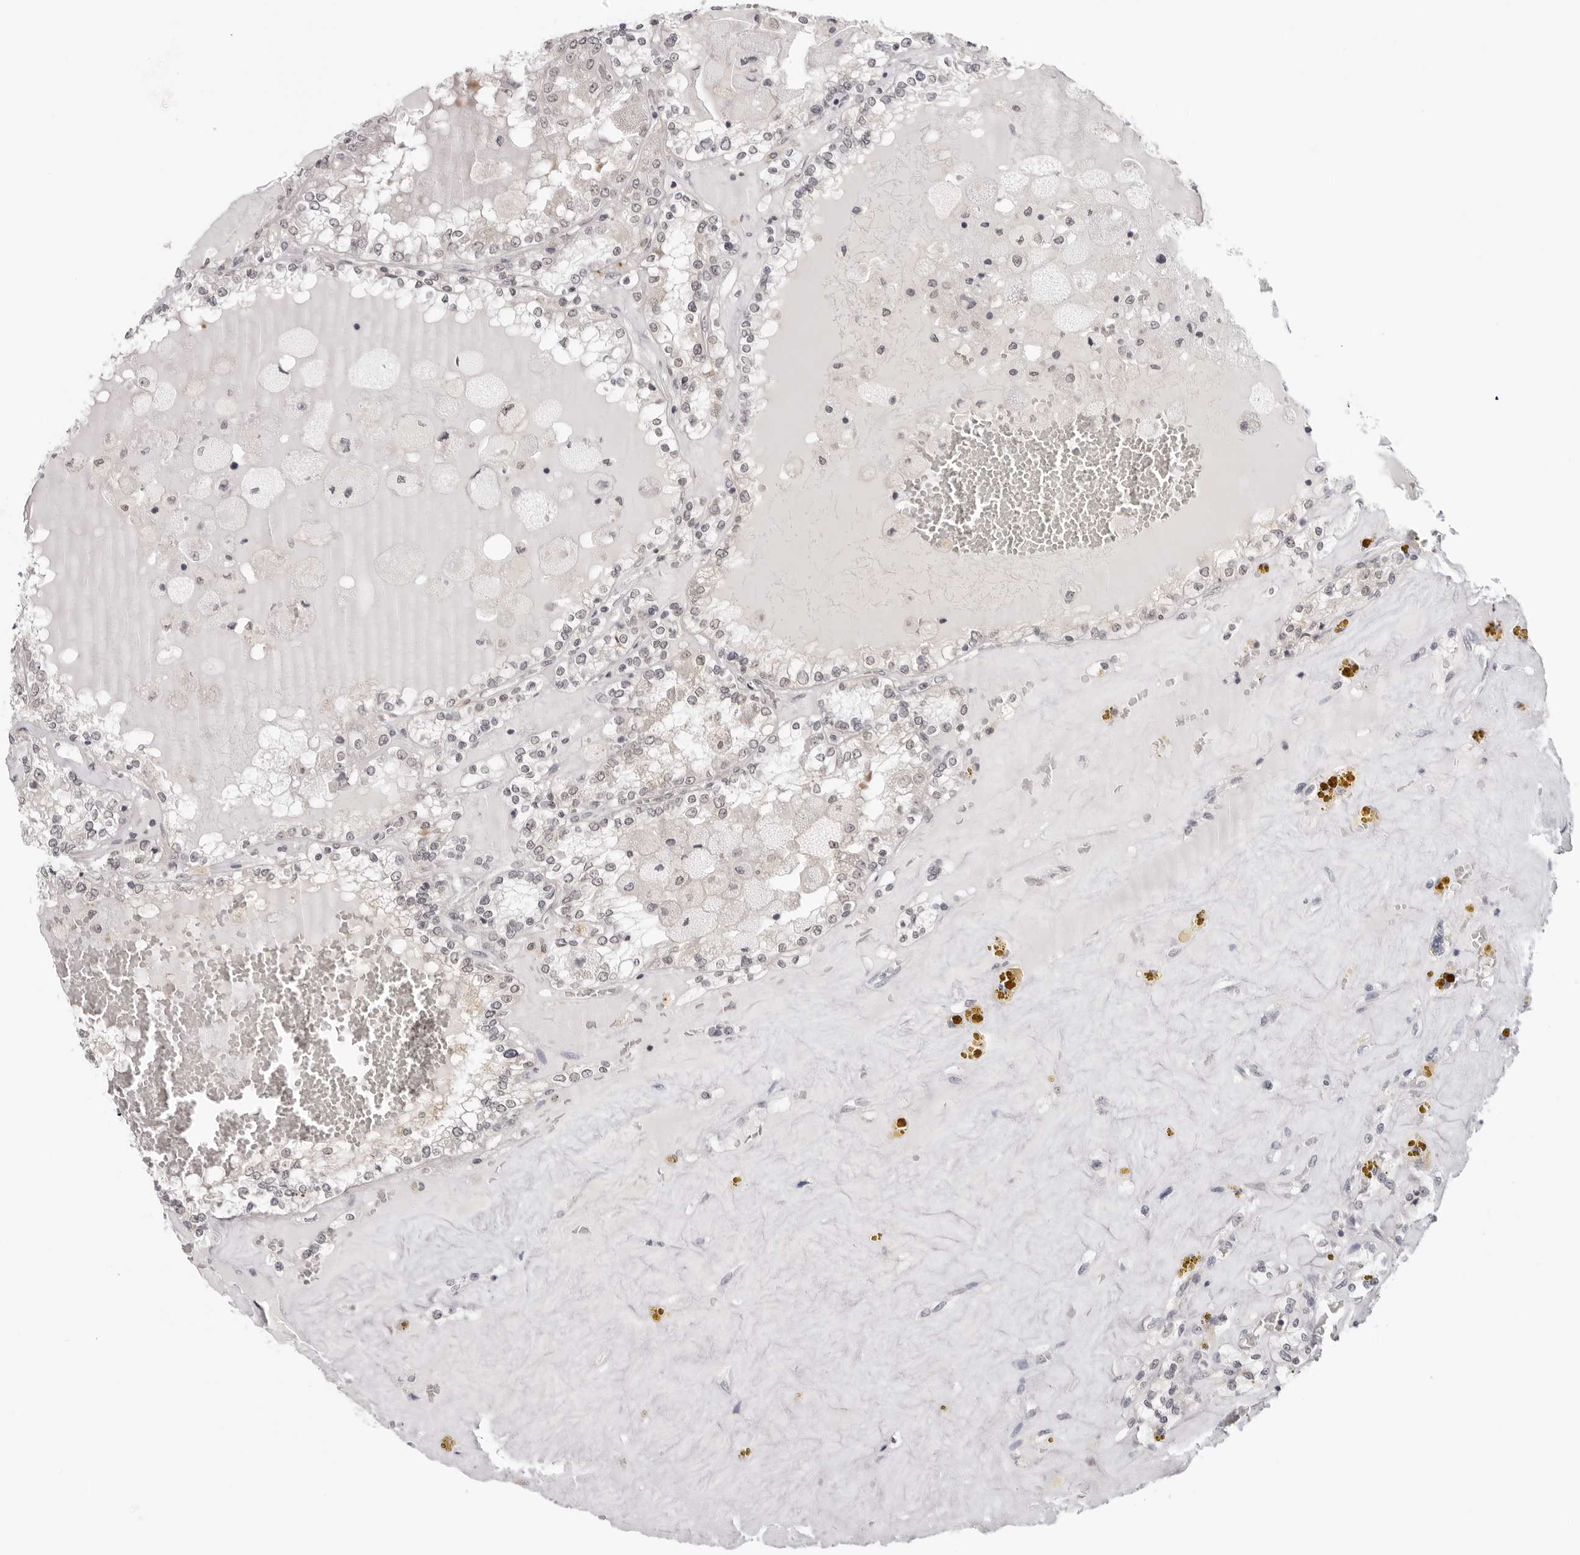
{"staining": {"intensity": "negative", "quantity": "none", "location": "none"}, "tissue": "renal cancer", "cell_type": "Tumor cells", "image_type": "cancer", "snomed": [{"axis": "morphology", "description": "Adenocarcinoma, NOS"}, {"axis": "topography", "description": "Kidney"}], "caption": "This image is of renal adenocarcinoma stained with immunohistochemistry (IHC) to label a protein in brown with the nuclei are counter-stained blue. There is no expression in tumor cells. The staining is performed using DAB (3,3'-diaminobenzidine) brown chromogen with nuclei counter-stained in using hematoxylin.", "gene": "PRUNE1", "patient": {"sex": "female", "age": 56}}